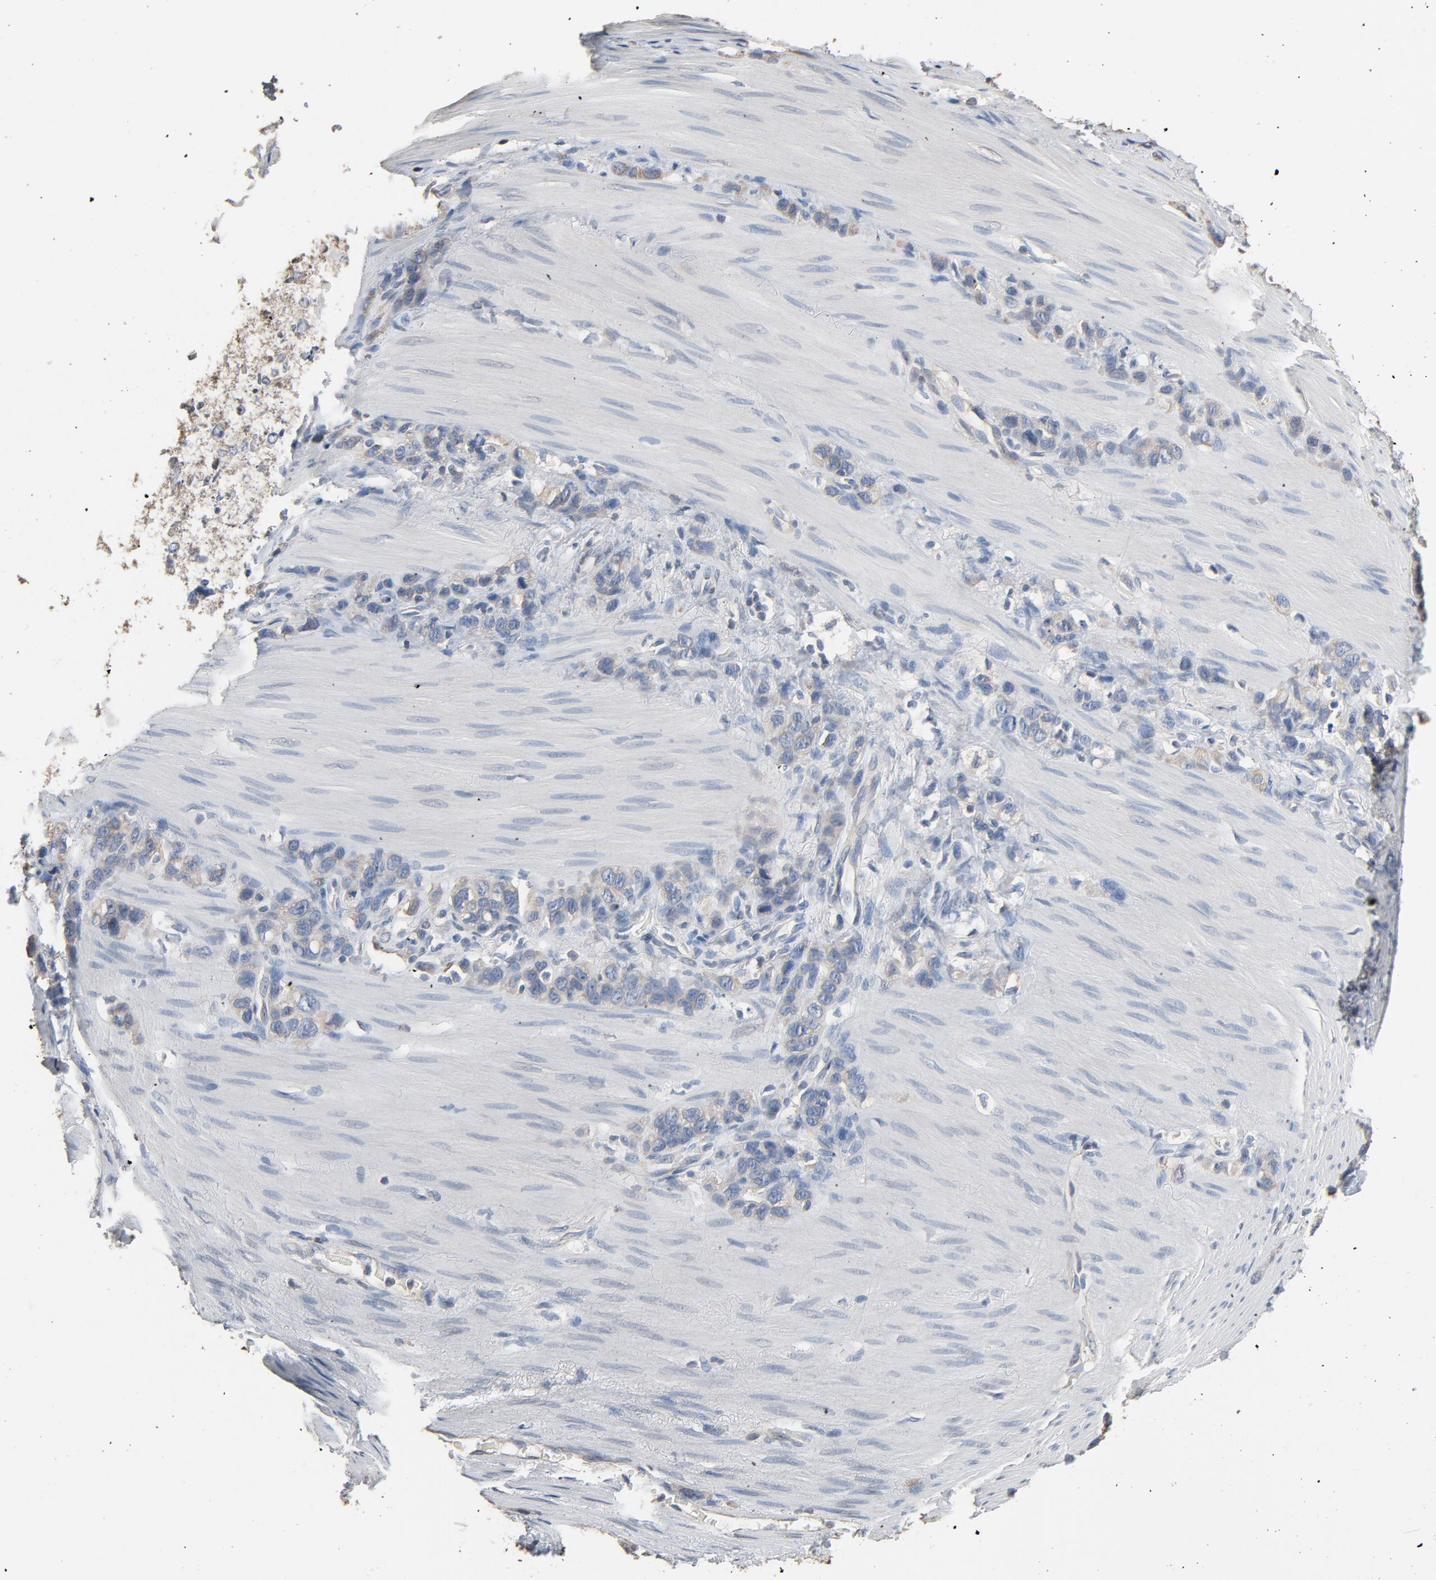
{"staining": {"intensity": "weak", "quantity": ">75%", "location": "cytoplasmic/membranous"}, "tissue": "stomach cancer", "cell_type": "Tumor cells", "image_type": "cancer", "snomed": [{"axis": "morphology", "description": "Normal tissue, NOS"}, {"axis": "morphology", "description": "Adenocarcinoma, NOS"}, {"axis": "morphology", "description": "Adenocarcinoma, High grade"}, {"axis": "topography", "description": "Stomach, upper"}, {"axis": "topography", "description": "Stomach"}], "caption": "Approximately >75% of tumor cells in stomach cancer show weak cytoplasmic/membranous protein staining as visualized by brown immunohistochemical staining.", "gene": "SOX6", "patient": {"sex": "female", "age": 65}}